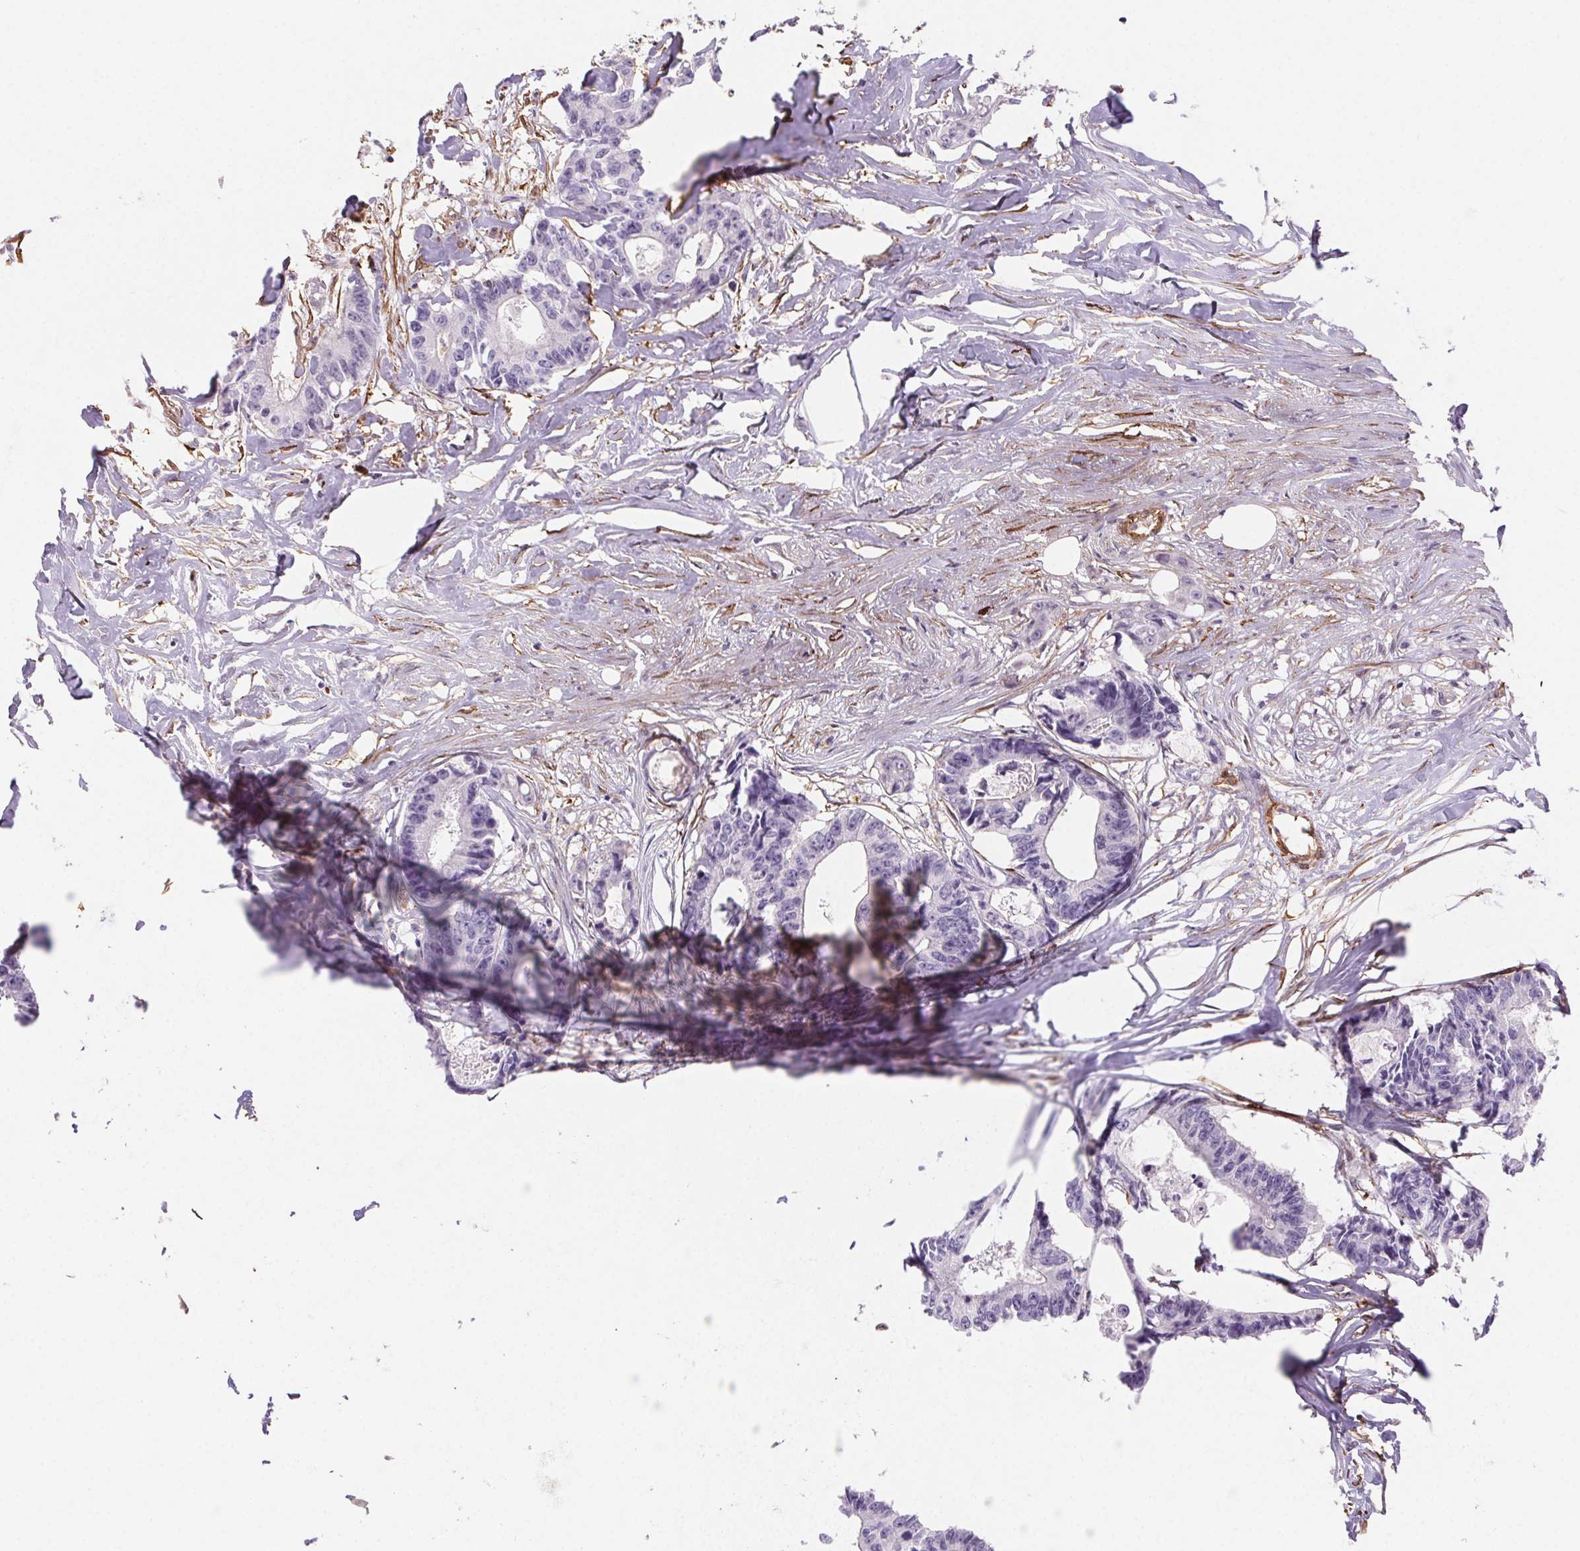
{"staining": {"intensity": "negative", "quantity": "none", "location": "none"}, "tissue": "colorectal cancer", "cell_type": "Tumor cells", "image_type": "cancer", "snomed": [{"axis": "morphology", "description": "Adenocarcinoma, NOS"}, {"axis": "topography", "description": "Rectum"}], "caption": "Colorectal cancer was stained to show a protein in brown. There is no significant expression in tumor cells.", "gene": "GPX8", "patient": {"sex": "male", "age": 57}}